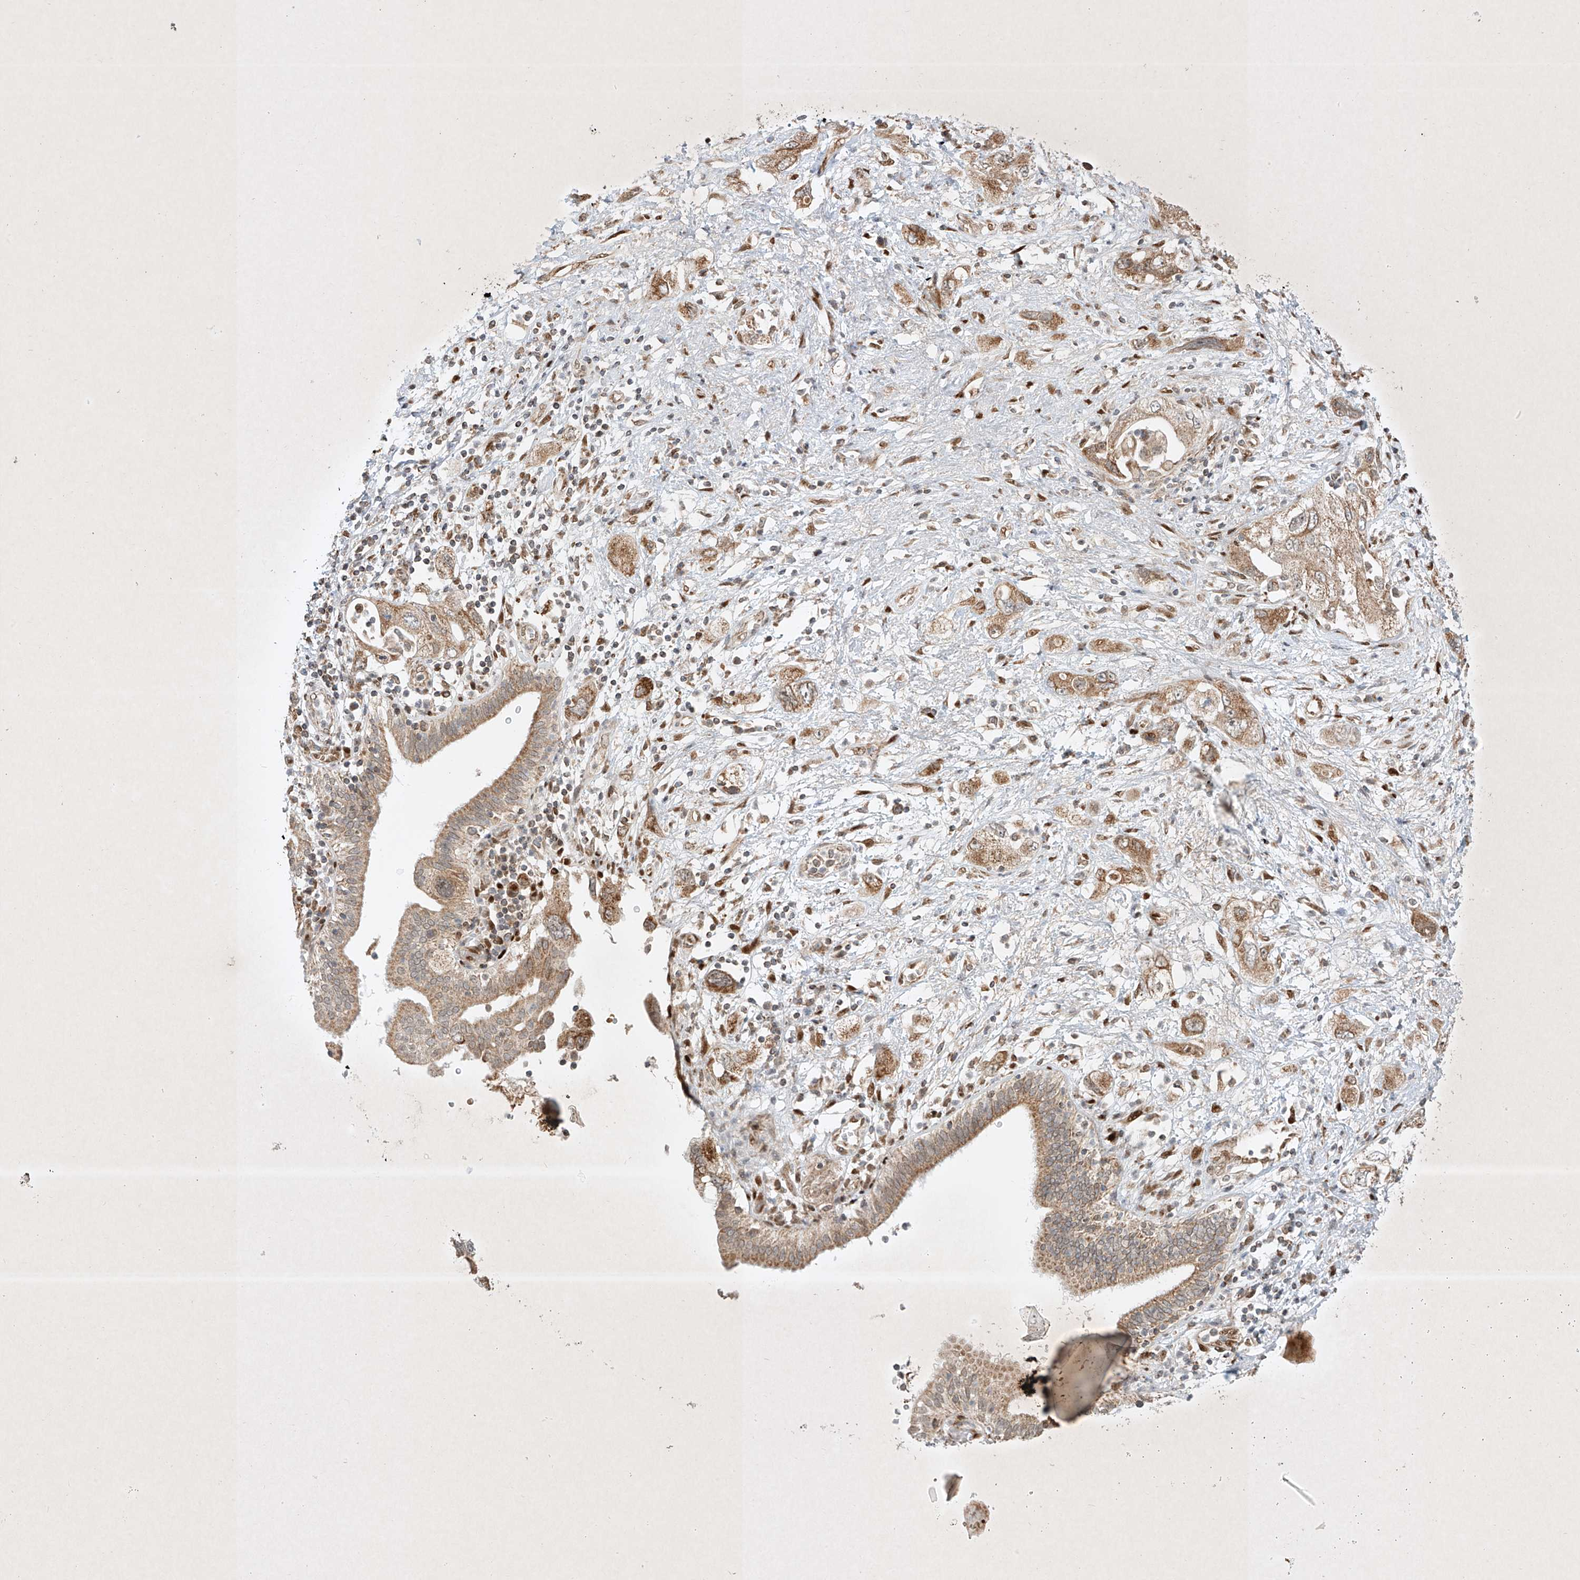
{"staining": {"intensity": "moderate", "quantity": ">75%", "location": "cytoplasmic/membranous"}, "tissue": "pancreatic cancer", "cell_type": "Tumor cells", "image_type": "cancer", "snomed": [{"axis": "morphology", "description": "Adenocarcinoma, NOS"}, {"axis": "topography", "description": "Pancreas"}], "caption": "A histopathology image of pancreatic cancer (adenocarcinoma) stained for a protein reveals moderate cytoplasmic/membranous brown staining in tumor cells.", "gene": "EPG5", "patient": {"sex": "female", "age": 73}}